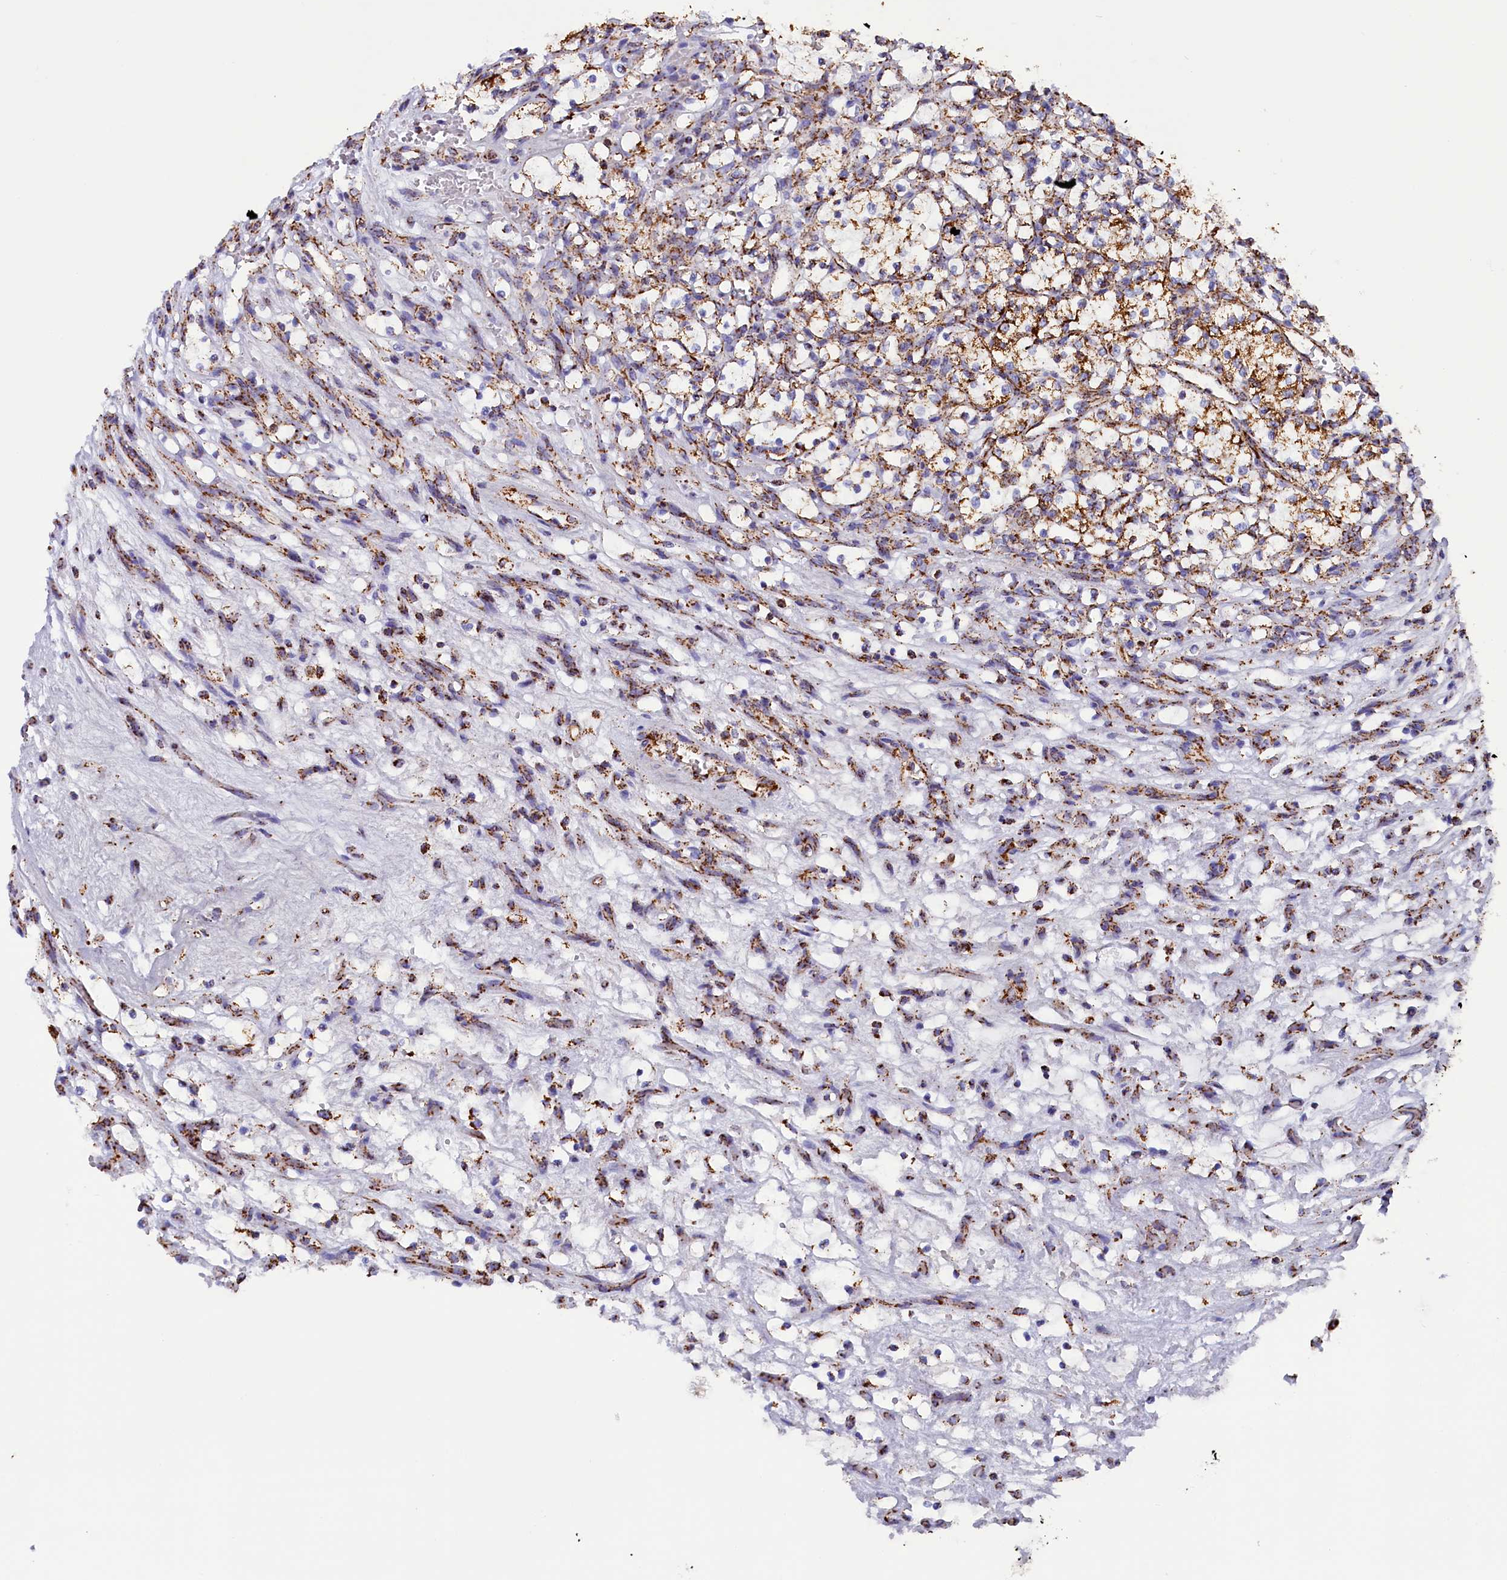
{"staining": {"intensity": "moderate", "quantity": "25%-75%", "location": "cytoplasmic/membranous"}, "tissue": "renal cancer", "cell_type": "Tumor cells", "image_type": "cancer", "snomed": [{"axis": "morphology", "description": "Adenocarcinoma, NOS"}, {"axis": "topography", "description": "Kidney"}], "caption": "This histopathology image reveals IHC staining of renal adenocarcinoma, with medium moderate cytoplasmic/membranous staining in approximately 25%-75% of tumor cells.", "gene": "SLC39A3", "patient": {"sex": "female", "age": 69}}